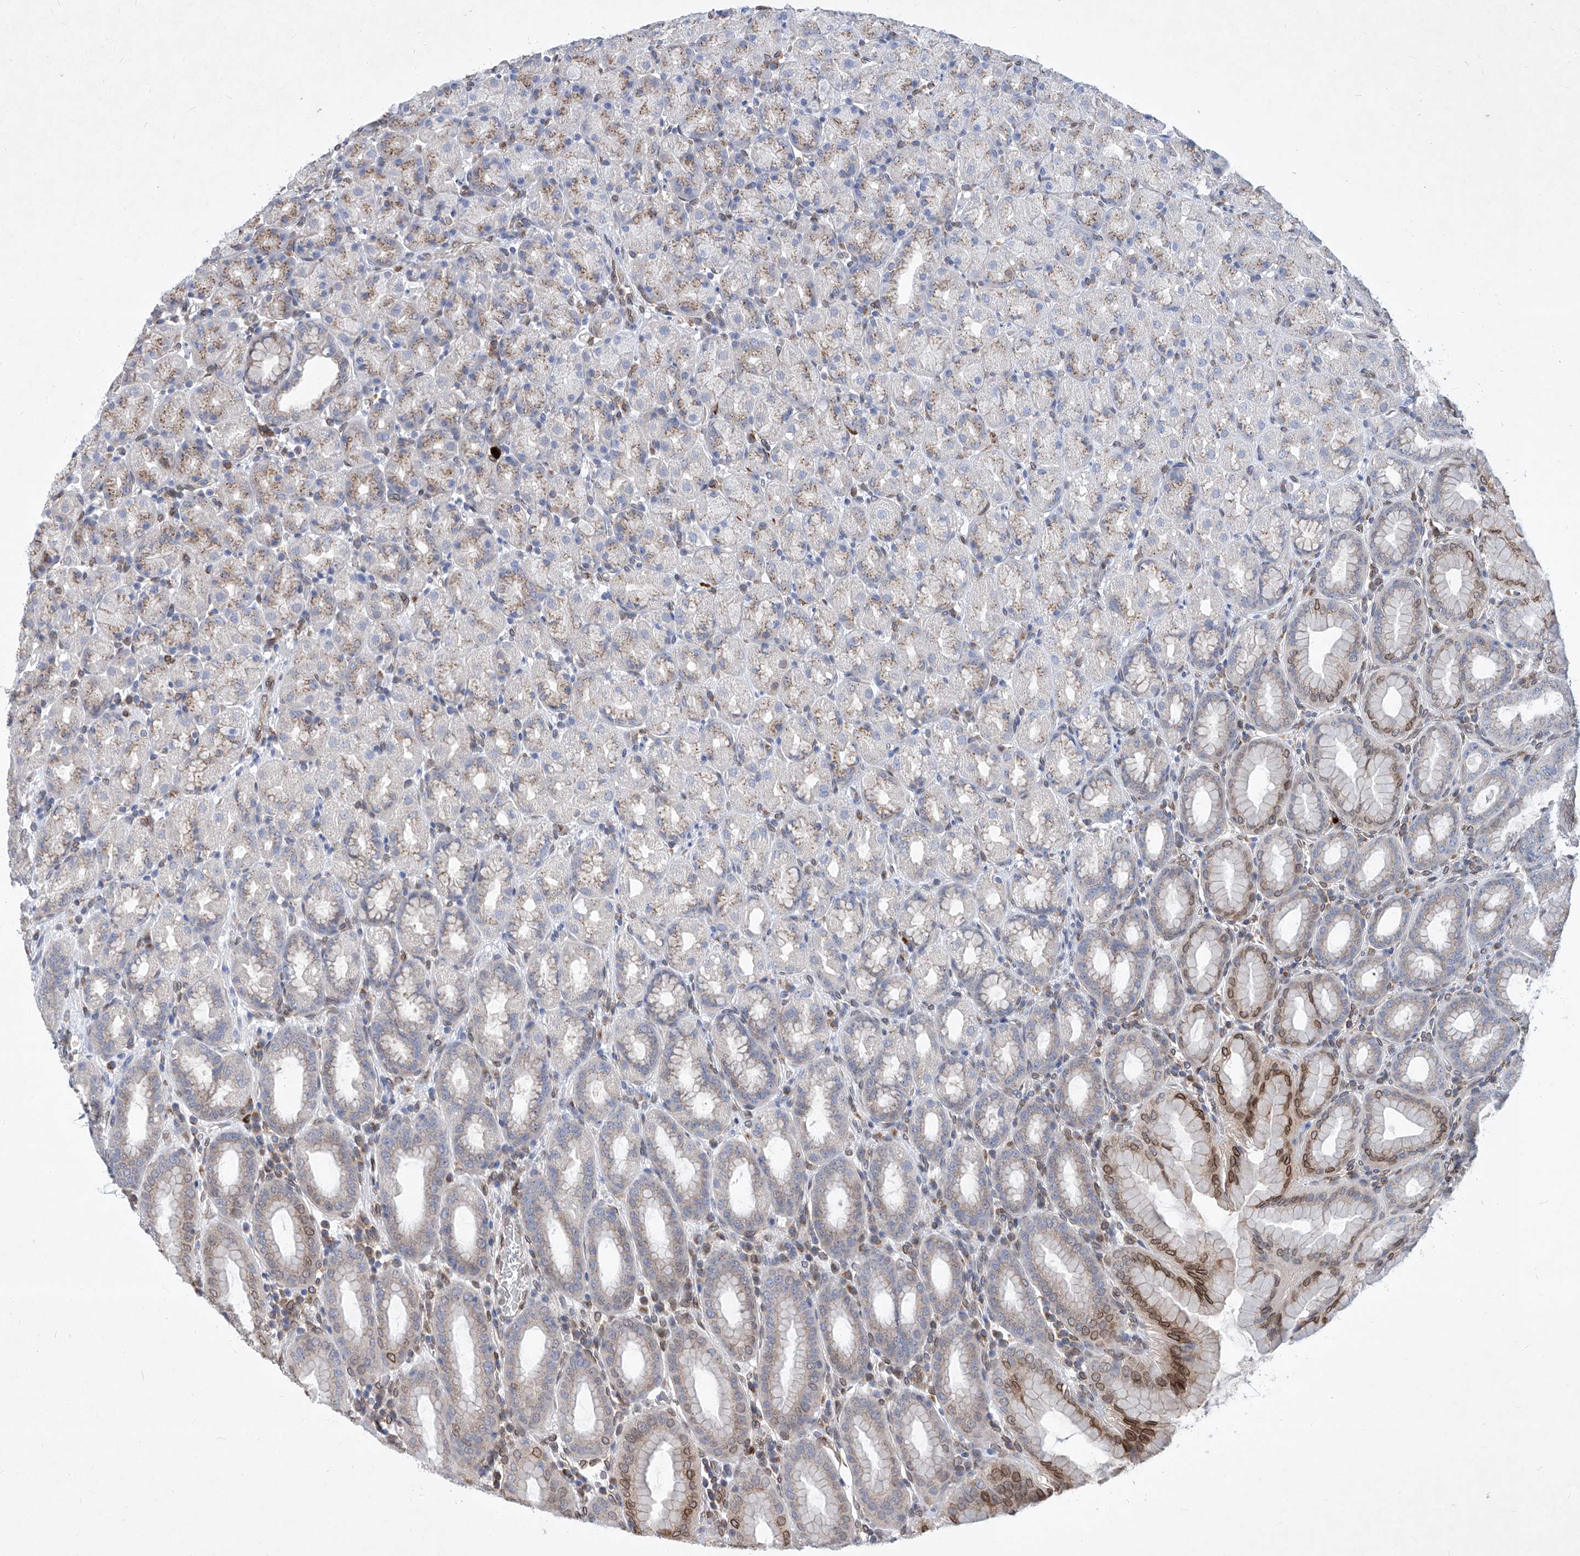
{"staining": {"intensity": "moderate", "quantity": "<25%", "location": "cytoplasmic/membranous,nuclear"}, "tissue": "stomach", "cell_type": "Glandular cells", "image_type": "normal", "snomed": [{"axis": "morphology", "description": "Normal tissue, NOS"}, {"axis": "topography", "description": "Stomach, upper"}], "caption": "Protein expression by immunohistochemistry (IHC) exhibits moderate cytoplasmic/membranous,nuclear expression in approximately <25% of glandular cells in normal stomach. The staining was performed using DAB (3,3'-diaminobenzidine) to visualize the protein expression in brown, while the nuclei were stained in blue with hematoxylin (Magnification: 20x).", "gene": "MX2", "patient": {"sex": "male", "age": 68}}